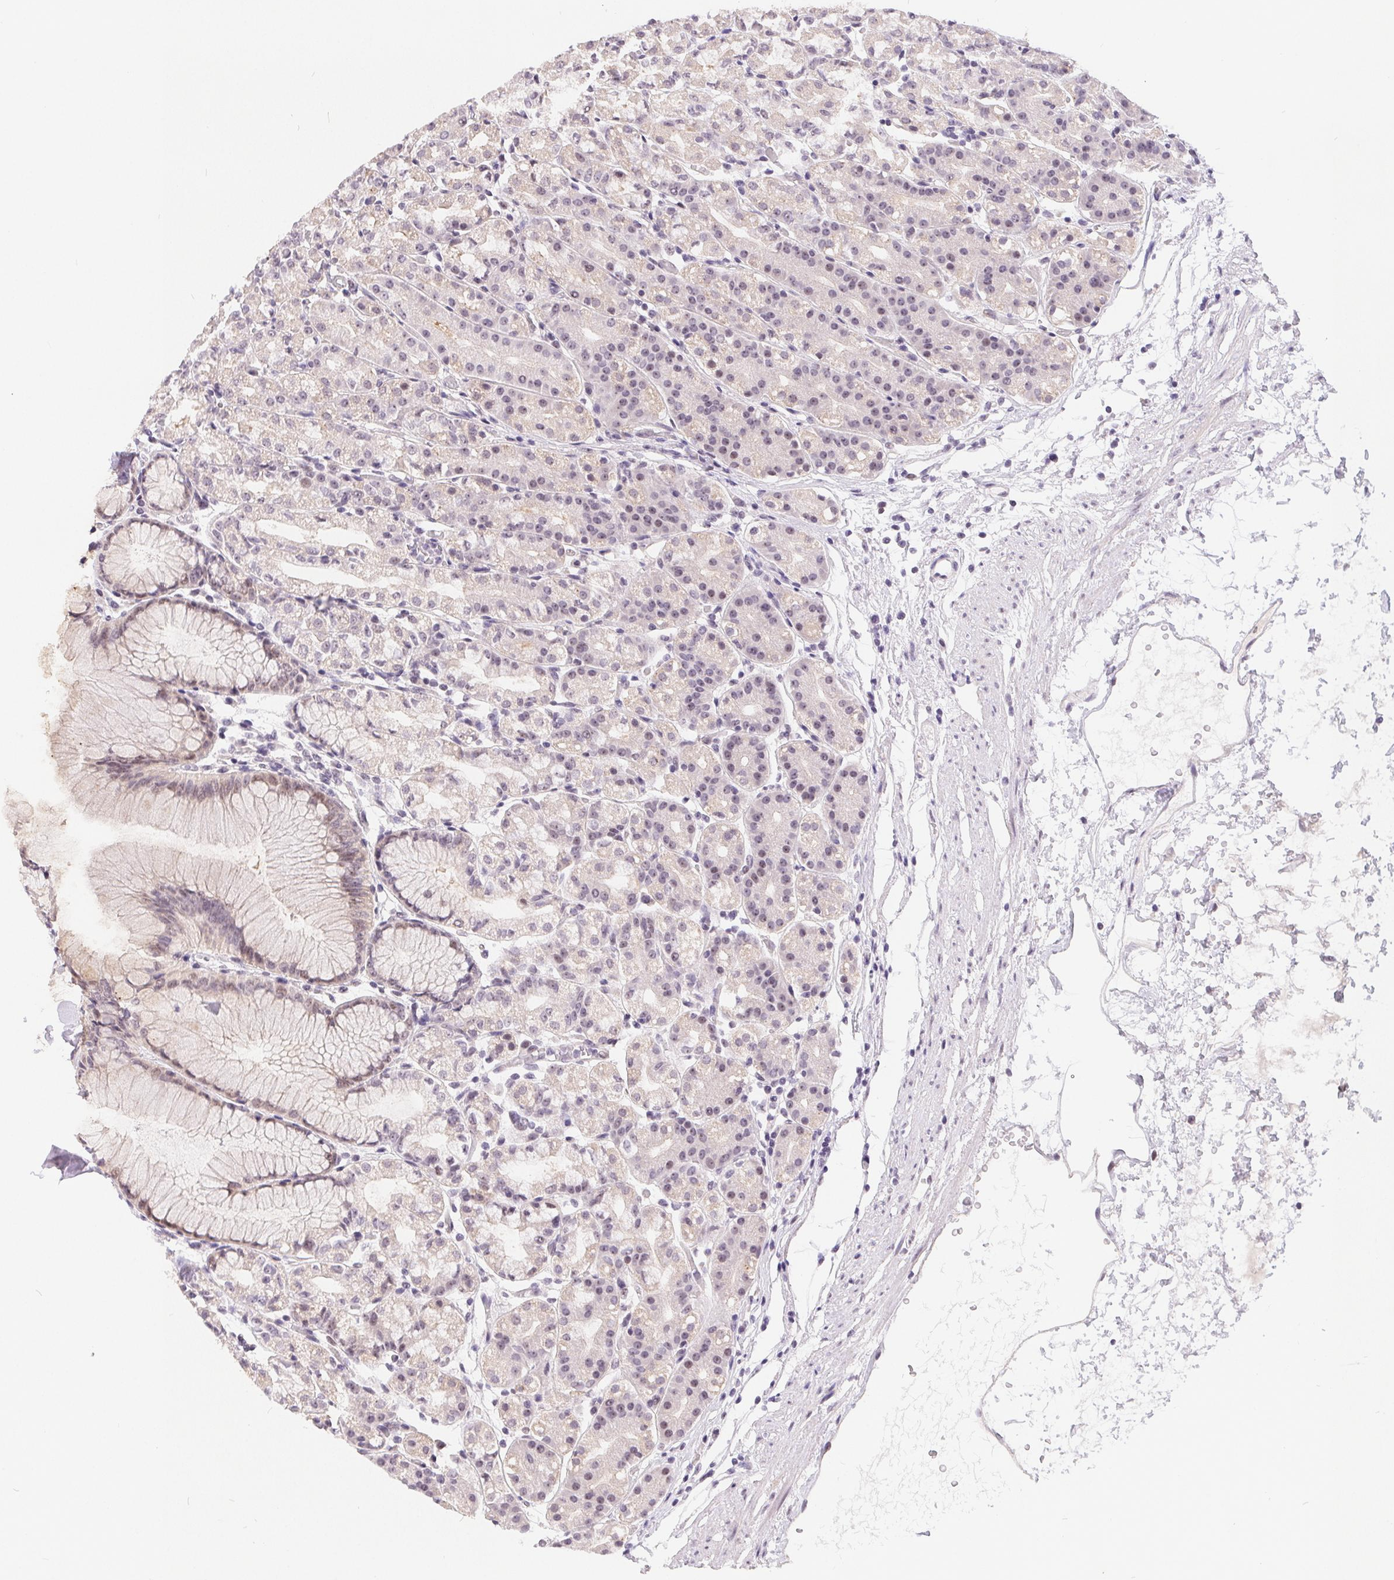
{"staining": {"intensity": "weak", "quantity": "<25%", "location": "nuclear"}, "tissue": "stomach", "cell_type": "Glandular cells", "image_type": "normal", "snomed": [{"axis": "morphology", "description": "Normal tissue, NOS"}, {"axis": "topography", "description": "Stomach"}], "caption": "Immunohistochemical staining of normal stomach displays no significant staining in glandular cells. (Stains: DAB (3,3'-diaminobenzidine) IHC with hematoxylin counter stain, Microscopy: brightfield microscopy at high magnification).", "gene": "LCA5L", "patient": {"sex": "female", "age": 57}}